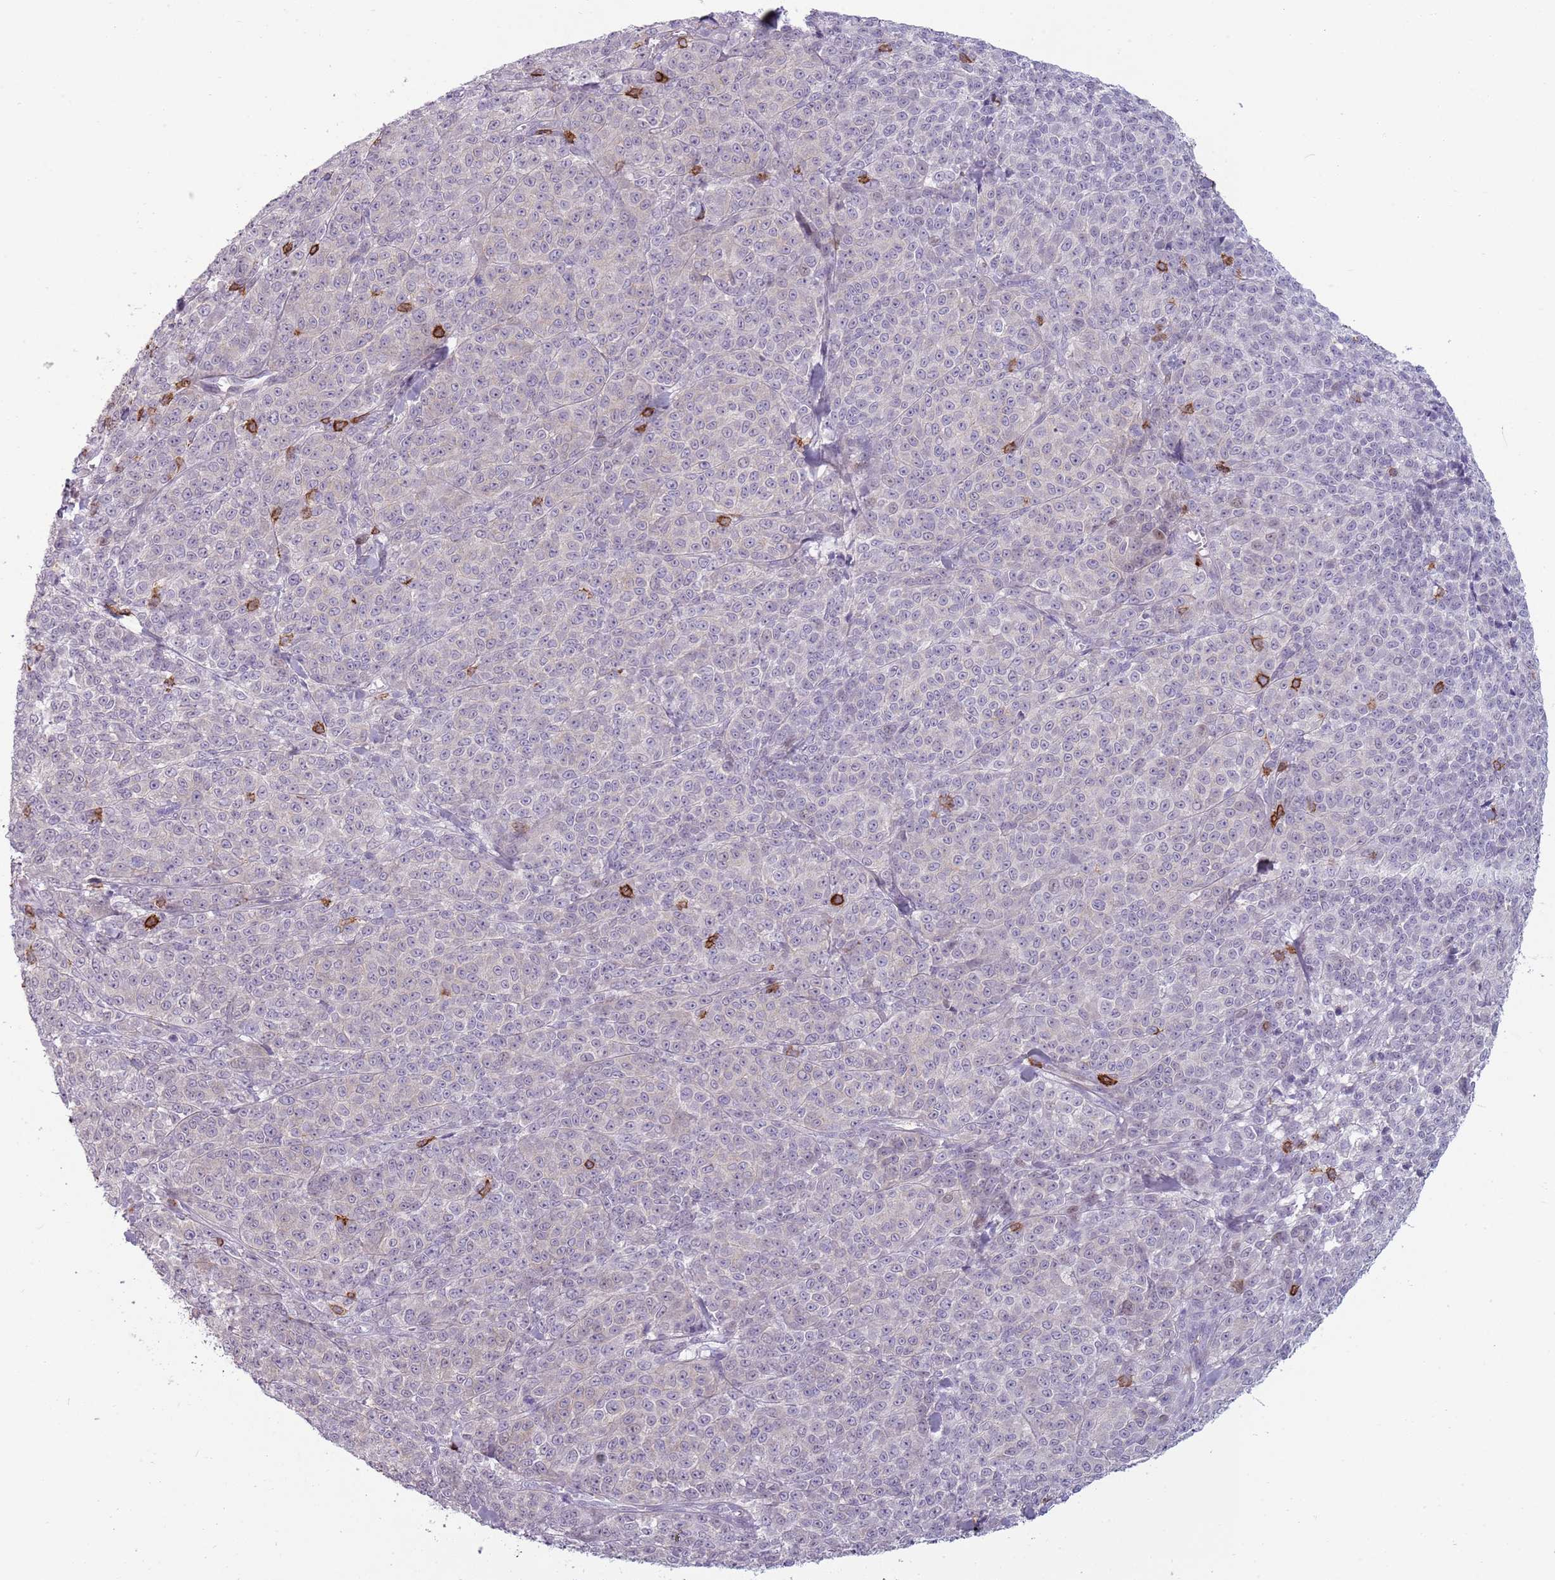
{"staining": {"intensity": "negative", "quantity": "none", "location": "none"}, "tissue": "melanoma", "cell_type": "Tumor cells", "image_type": "cancer", "snomed": [{"axis": "morphology", "description": "Normal tissue, NOS"}, {"axis": "morphology", "description": "Malignant melanoma, NOS"}, {"axis": "topography", "description": "Skin"}], "caption": "Immunohistochemical staining of melanoma displays no significant positivity in tumor cells.", "gene": "ZNF583", "patient": {"sex": "female", "age": 34}}